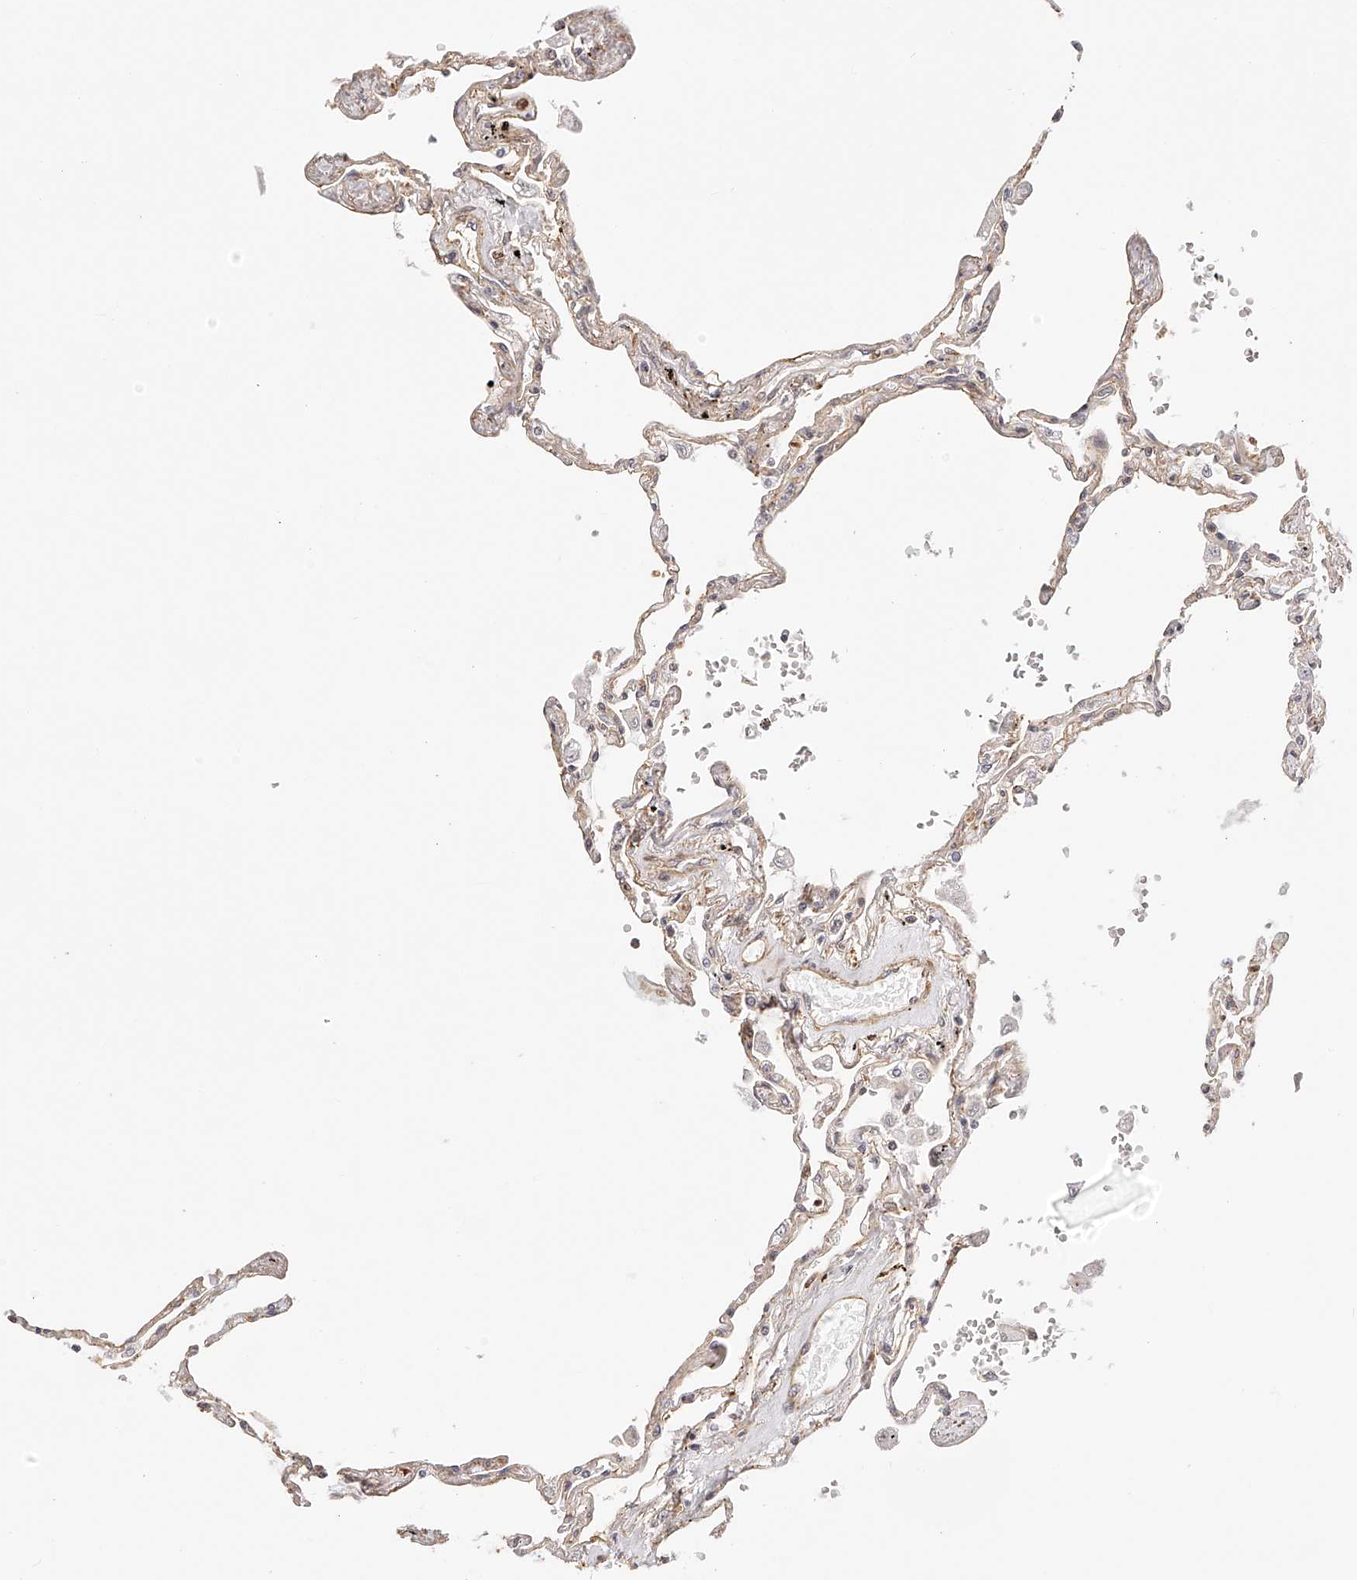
{"staining": {"intensity": "weak", "quantity": ">75%", "location": "cytoplasmic/membranous"}, "tissue": "lung", "cell_type": "Alveolar cells", "image_type": "normal", "snomed": [{"axis": "morphology", "description": "Normal tissue, NOS"}, {"axis": "topography", "description": "Lung"}], "caption": "A micrograph of human lung stained for a protein exhibits weak cytoplasmic/membranous brown staining in alveolar cells.", "gene": "SYNC", "patient": {"sex": "female", "age": 67}}